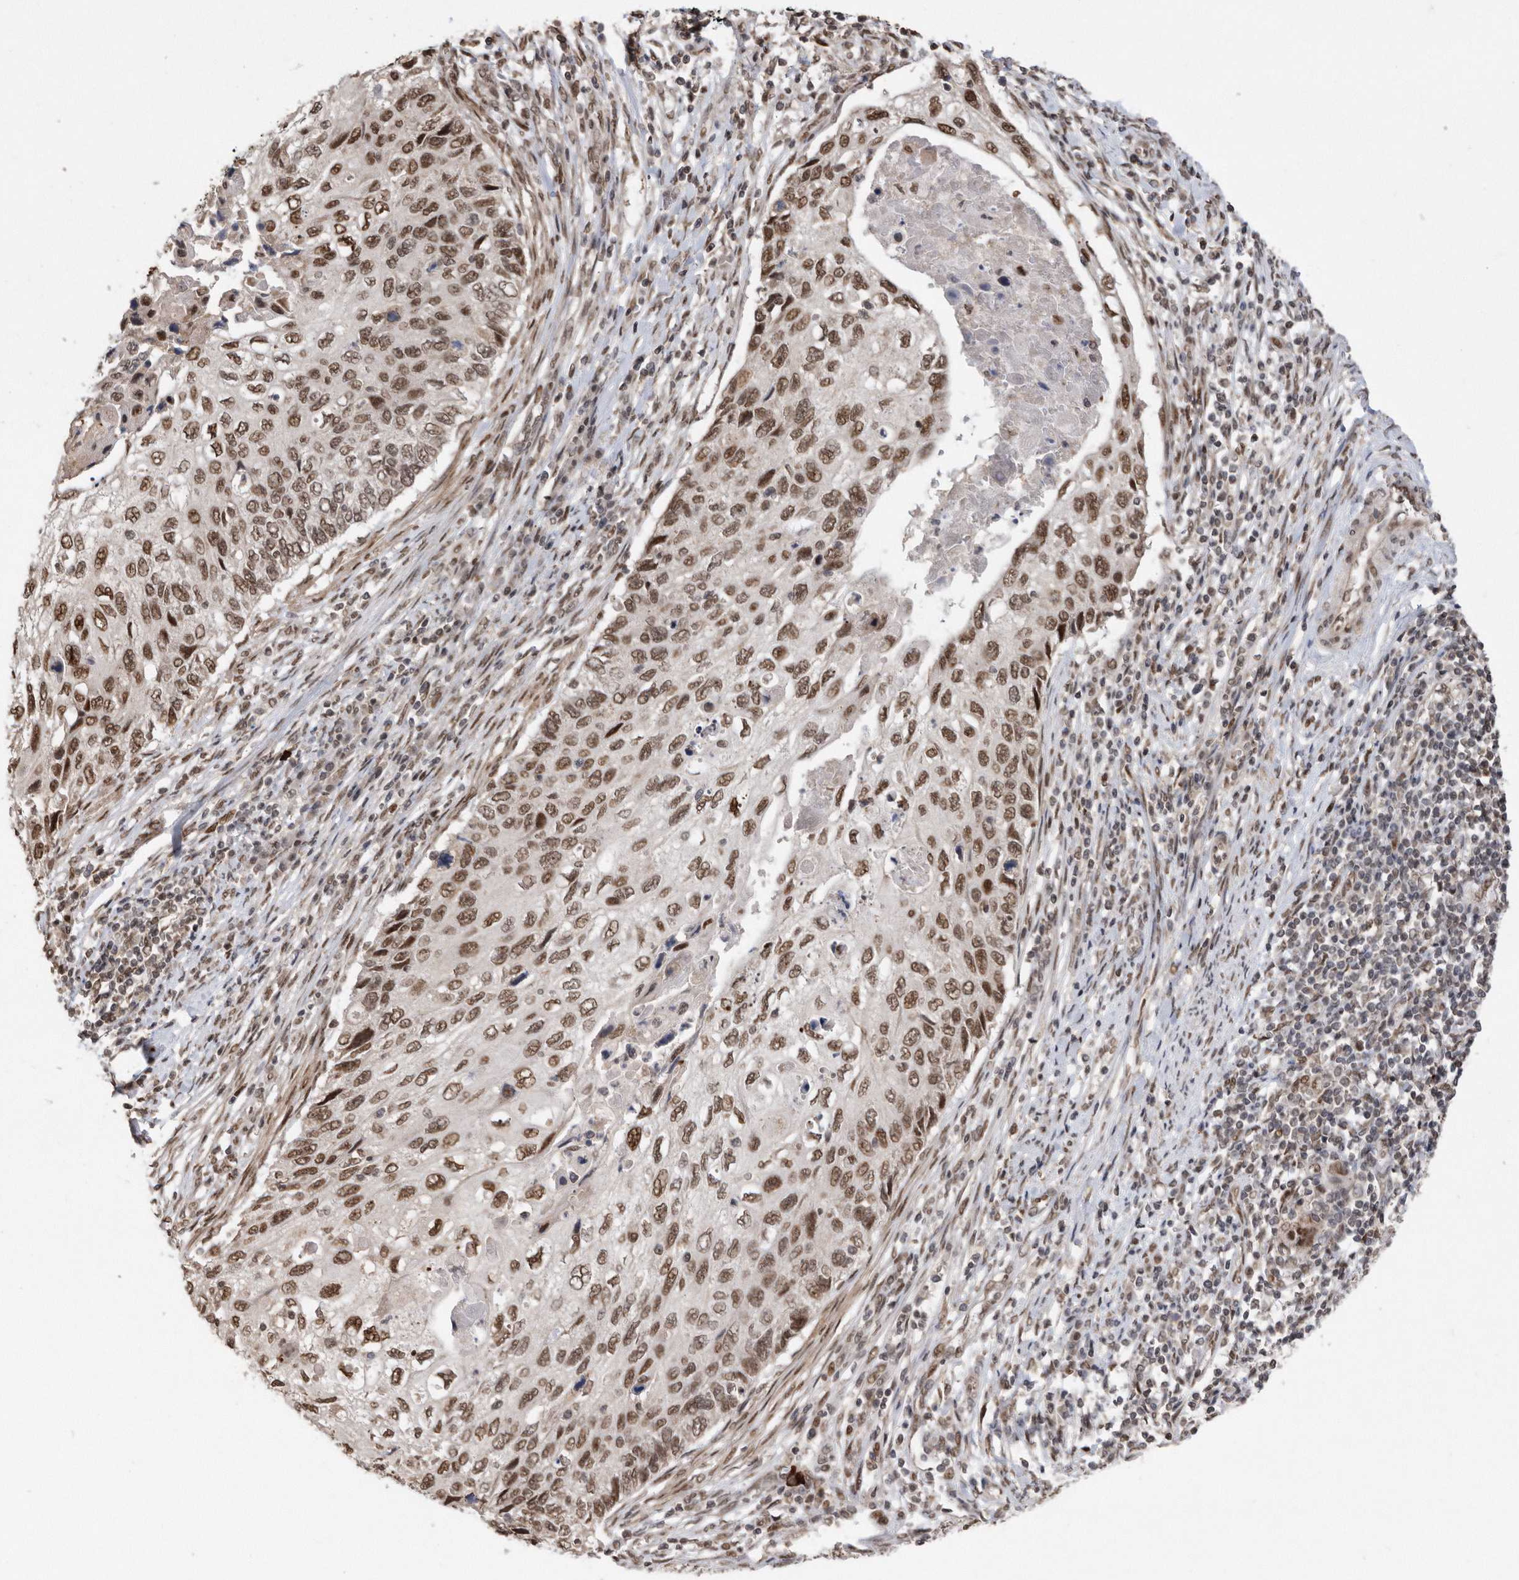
{"staining": {"intensity": "moderate", "quantity": ">75%", "location": "nuclear"}, "tissue": "cervical cancer", "cell_type": "Tumor cells", "image_type": "cancer", "snomed": [{"axis": "morphology", "description": "Squamous cell carcinoma, NOS"}, {"axis": "topography", "description": "Cervix"}], "caption": "Protein staining displays moderate nuclear positivity in approximately >75% of tumor cells in cervical squamous cell carcinoma.", "gene": "TDRD3", "patient": {"sex": "female", "age": 70}}